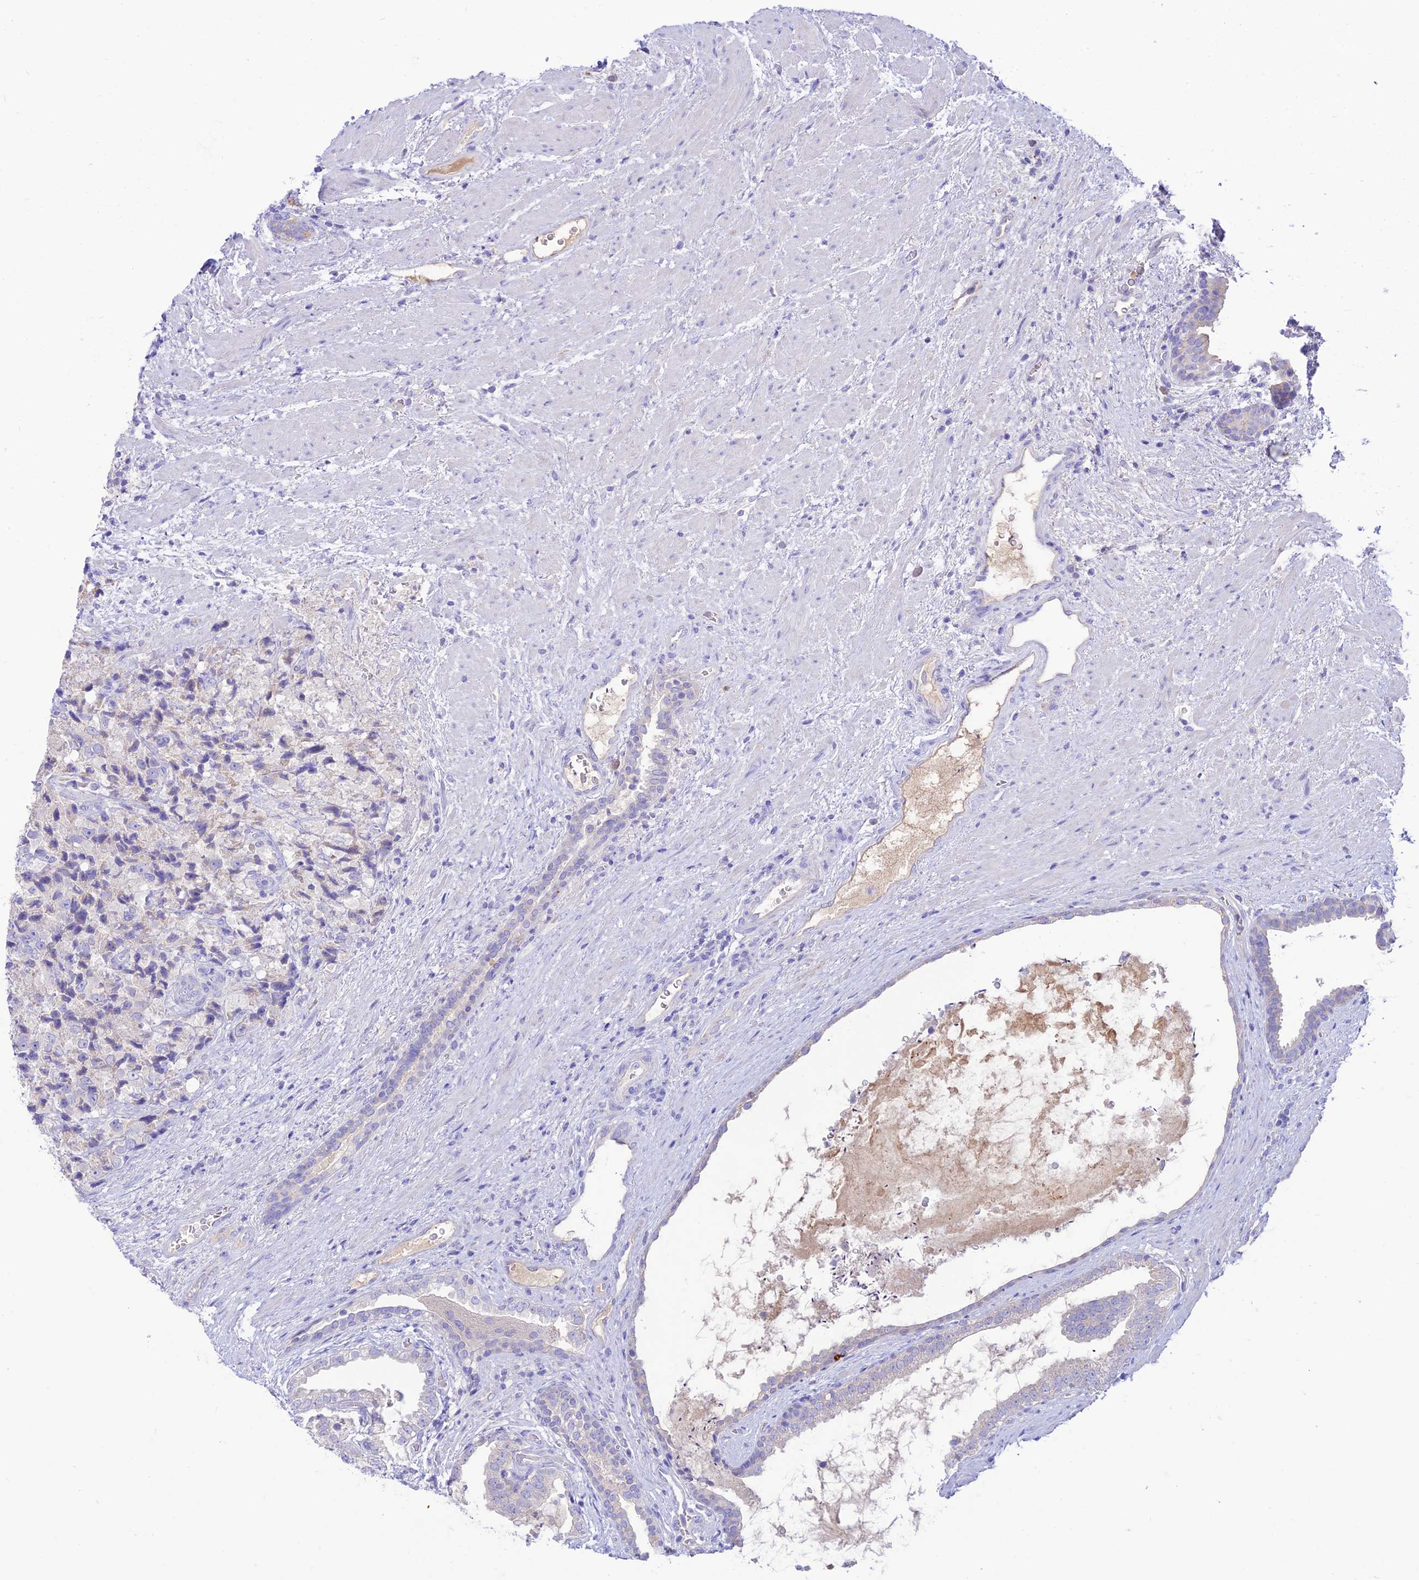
{"staining": {"intensity": "negative", "quantity": "none", "location": "none"}, "tissue": "prostate cancer", "cell_type": "Tumor cells", "image_type": "cancer", "snomed": [{"axis": "morphology", "description": "Adenocarcinoma, High grade"}, {"axis": "topography", "description": "Prostate"}], "caption": "Immunohistochemistry of human prostate high-grade adenocarcinoma demonstrates no staining in tumor cells.", "gene": "NLRP9", "patient": {"sex": "male", "age": 70}}